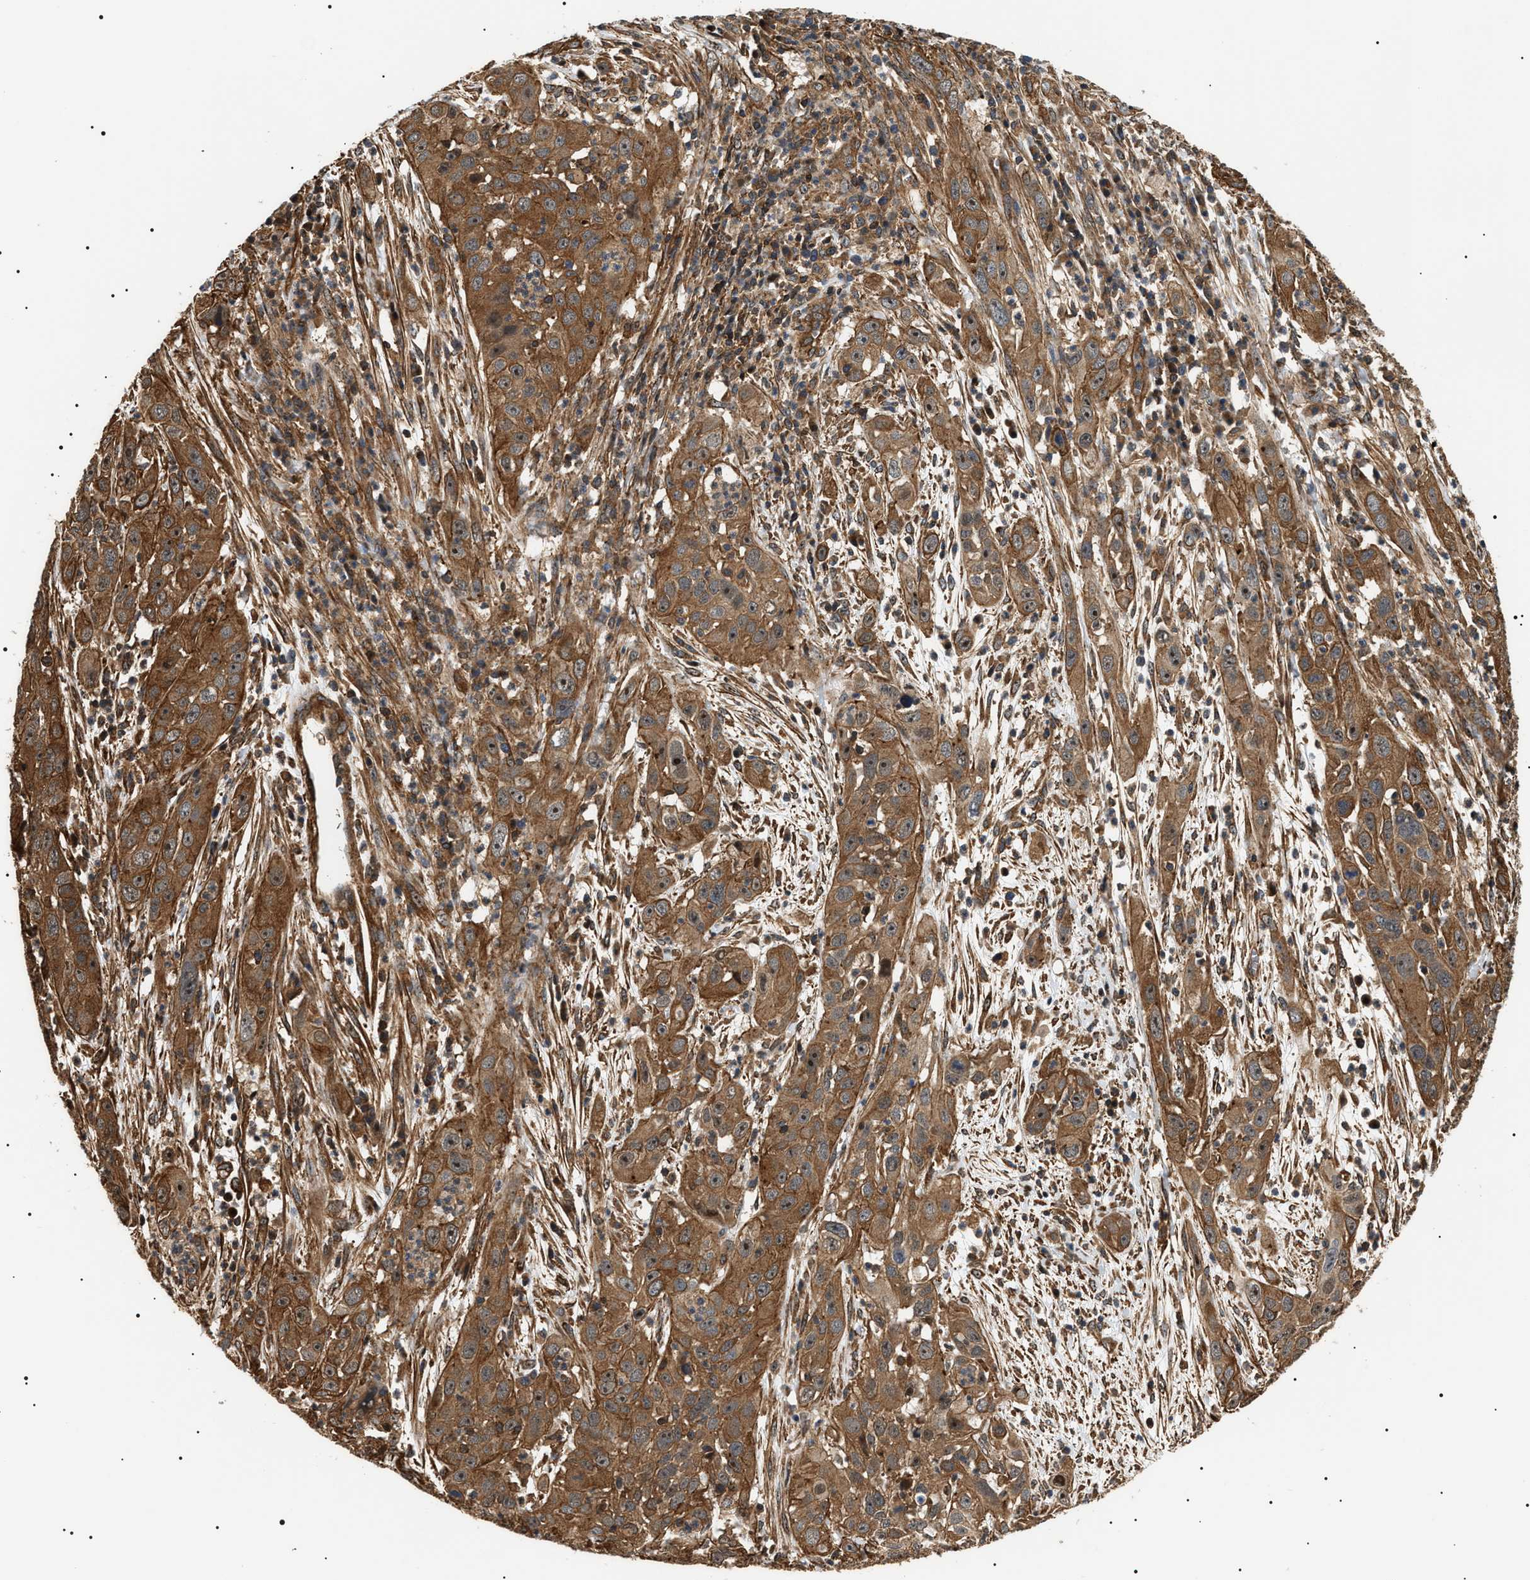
{"staining": {"intensity": "moderate", "quantity": ">75%", "location": "cytoplasmic/membranous,nuclear"}, "tissue": "cervical cancer", "cell_type": "Tumor cells", "image_type": "cancer", "snomed": [{"axis": "morphology", "description": "Squamous cell carcinoma, NOS"}, {"axis": "topography", "description": "Cervix"}], "caption": "High-magnification brightfield microscopy of cervical cancer (squamous cell carcinoma) stained with DAB (brown) and counterstained with hematoxylin (blue). tumor cells exhibit moderate cytoplasmic/membranous and nuclear expression is identified in about>75% of cells.", "gene": "SH3GLB2", "patient": {"sex": "female", "age": 32}}